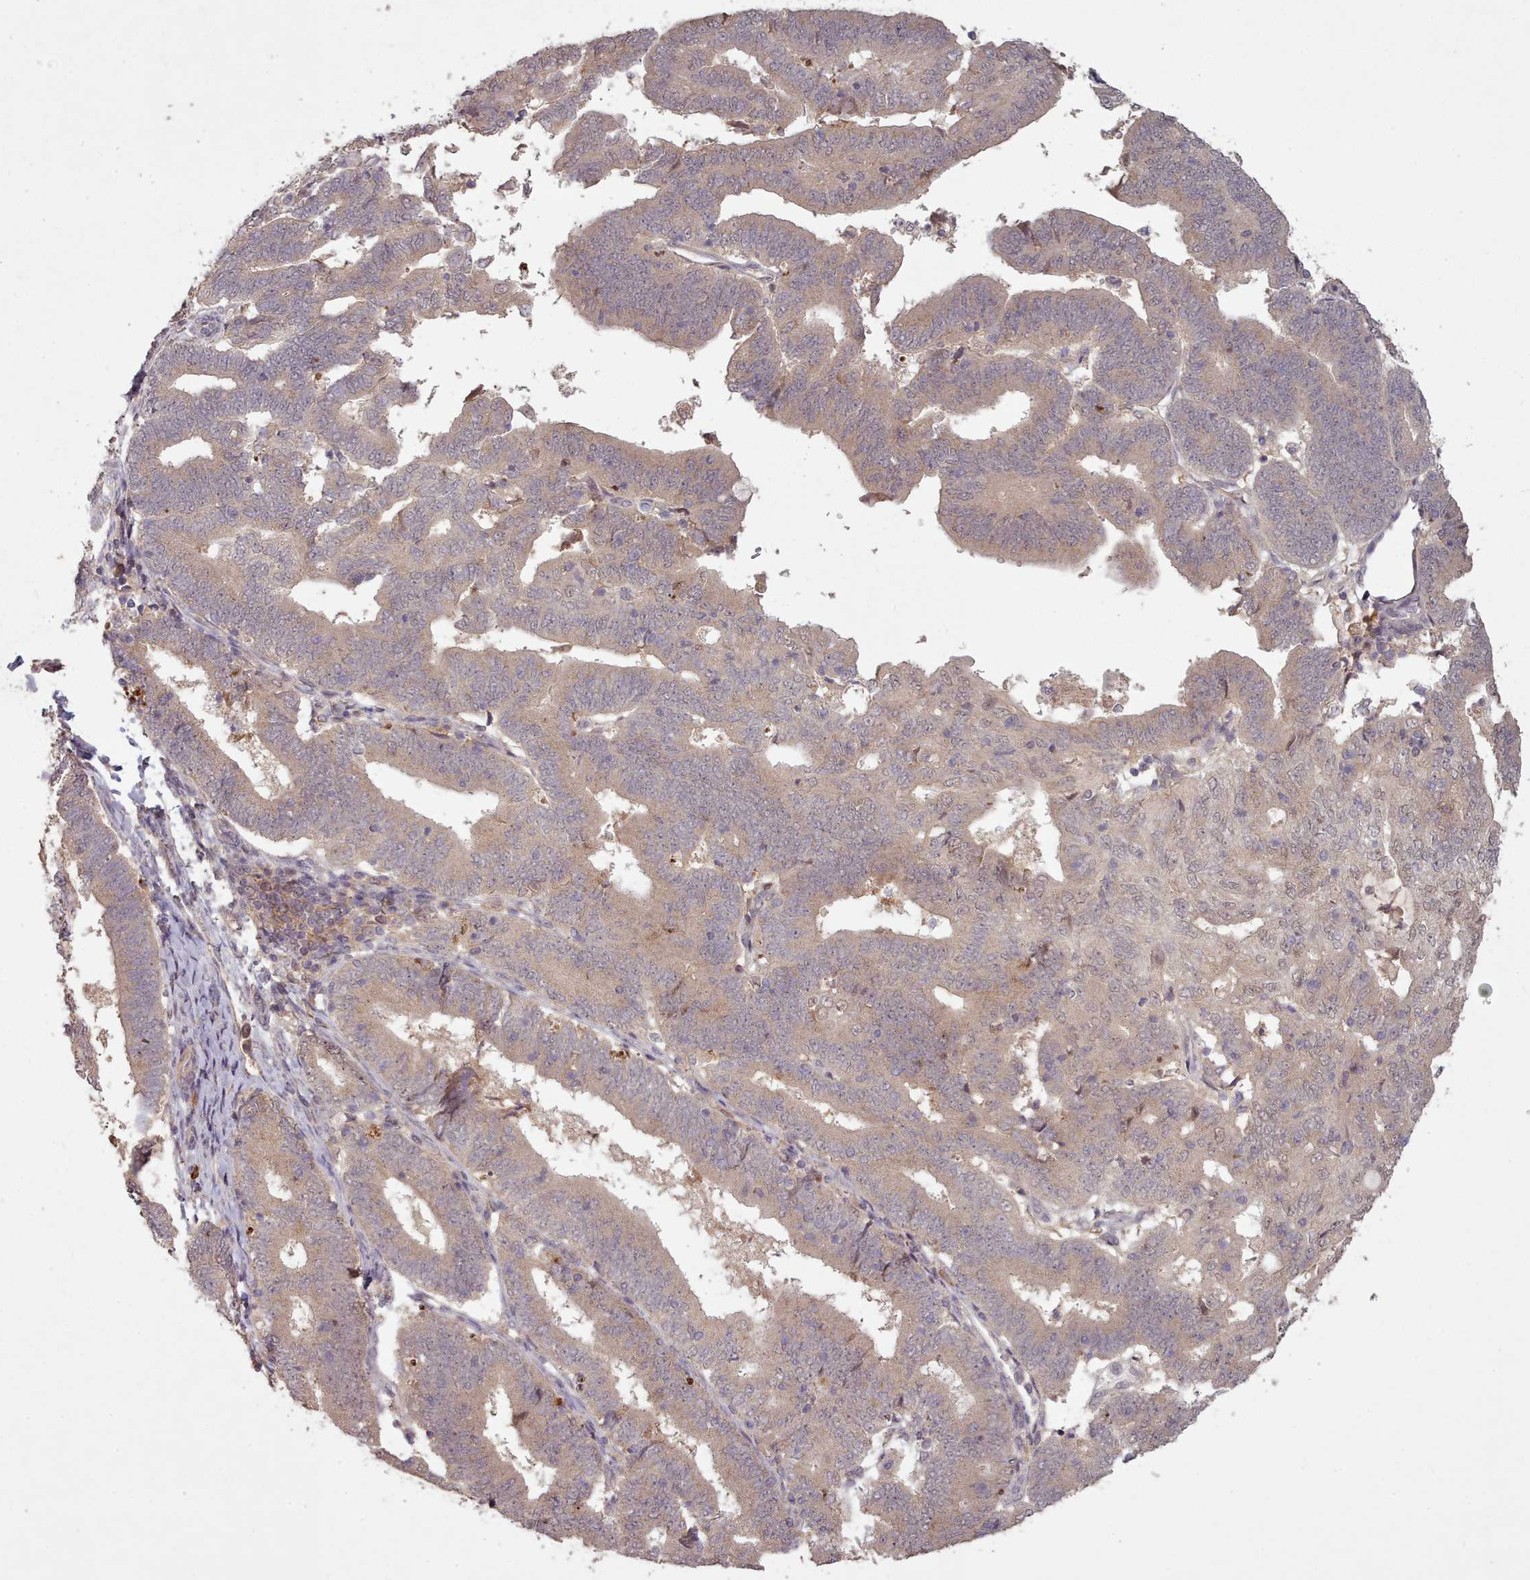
{"staining": {"intensity": "weak", "quantity": "25%-75%", "location": "cytoplasmic/membranous"}, "tissue": "endometrial cancer", "cell_type": "Tumor cells", "image_type": "cancer", "snomed": [{"axis": "morphology", "description": "Adenocarcinoma, NOS"}, {"axis": "topography", "description": "Endometrium"}], "caption": "IHC (DAB (3,3'-diaminobenzidine)) staining of human endometrial adenocarcinoma demonstrates weak cytoplasmic/membranous protein staining in about 25%-75% of tumor cells. Immunohistochemistry (ihc) stains the protein of interest in brown and the nuclei are stained blue.", "gene": "CDC6", "patient": {"sex": "female", "age": 70}}